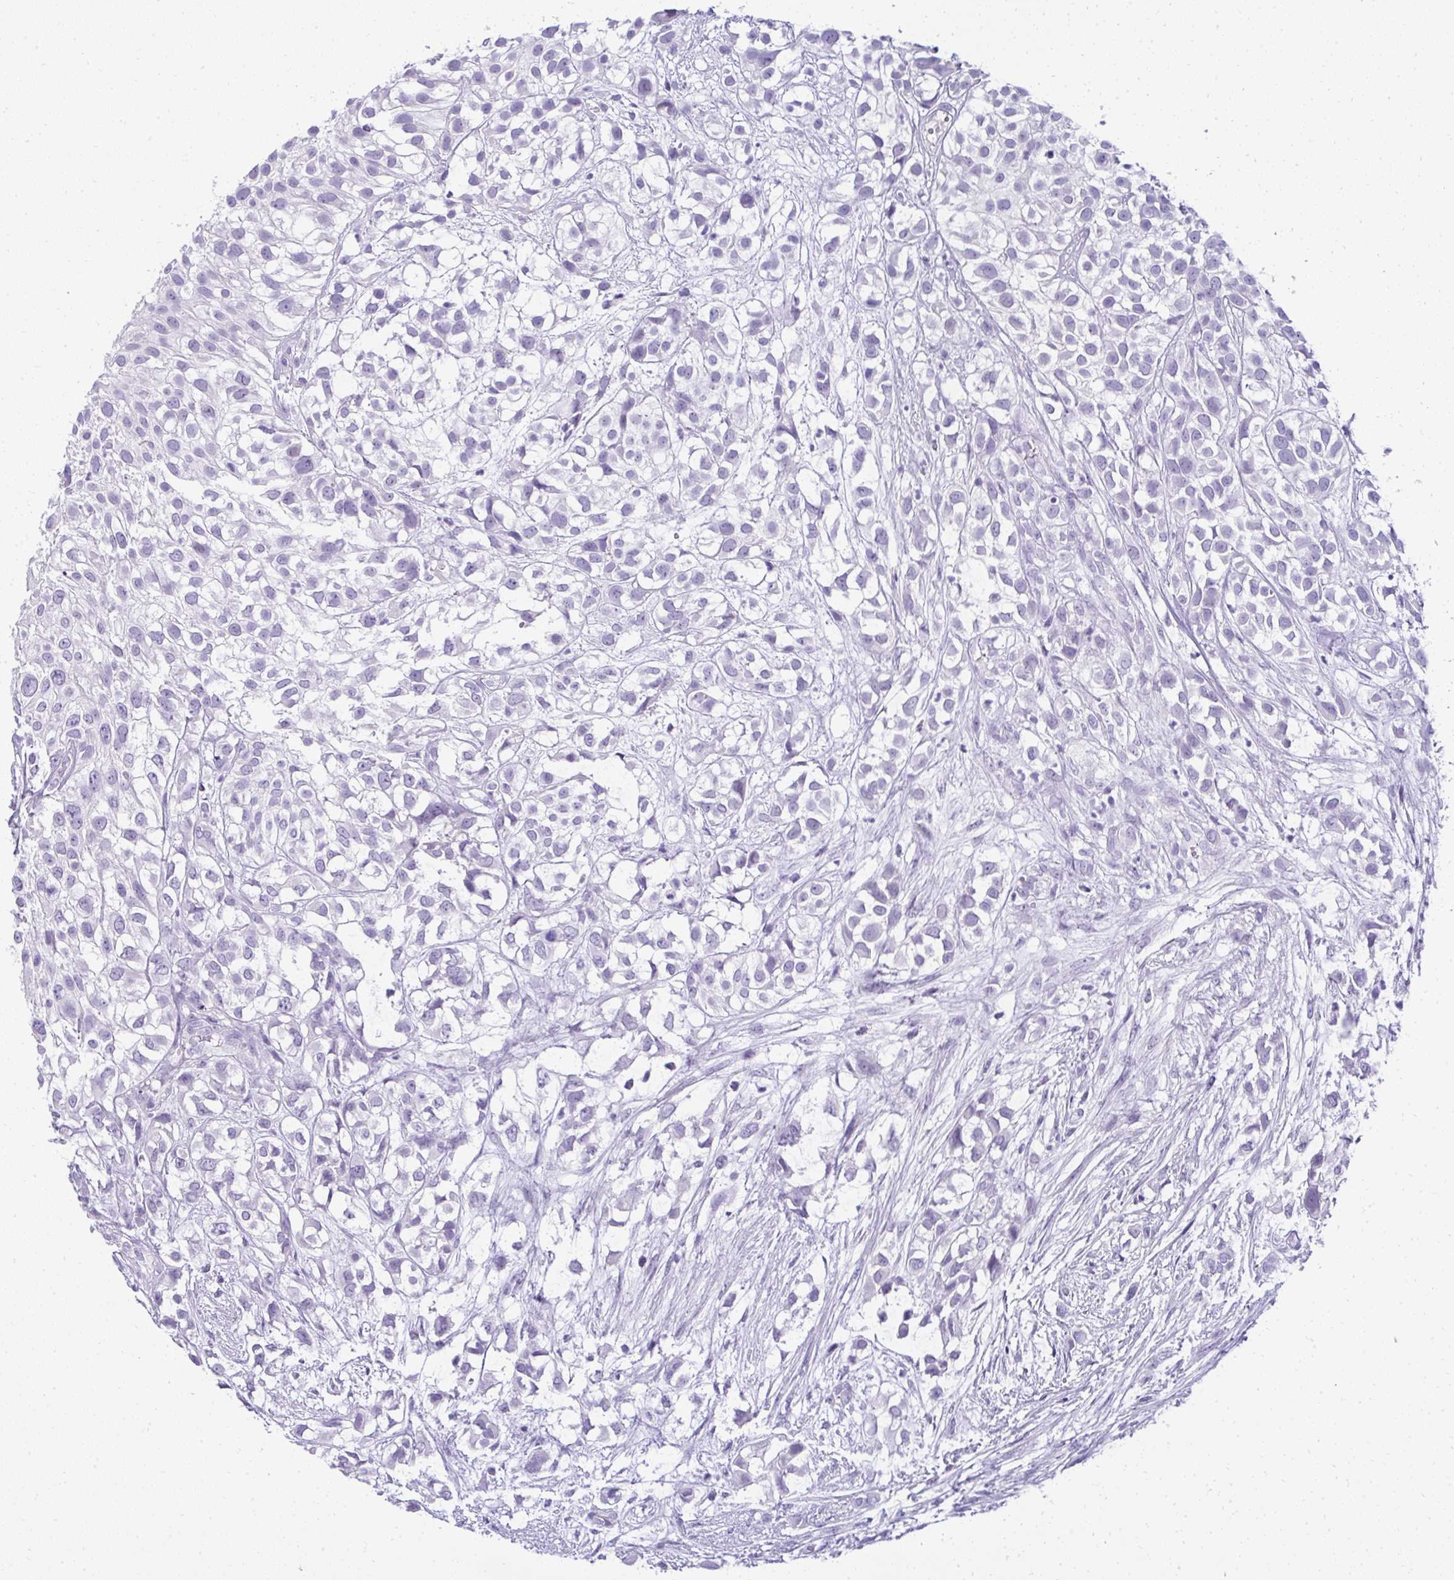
{"staining": {"intensity": "negative", "quantity": "none", "location": "none"}, "tissue": "urothelial cancer", "cell_type": "Tumor cells", "image_type": "cancer", "snomed": [{"axis": "morphology", "description": "Urothelial carcinoma, High grade"}, {"axis": "topography", "description": "Urinary bladder"}], "caption": "DAB (3,3'-diaminobenzidine) immunohistochemical staining of human urothelial cancer exhibits no significant expression in tumor cells.", "gene": "RNF183", "patient": {"sex": "male", "age": 56}}